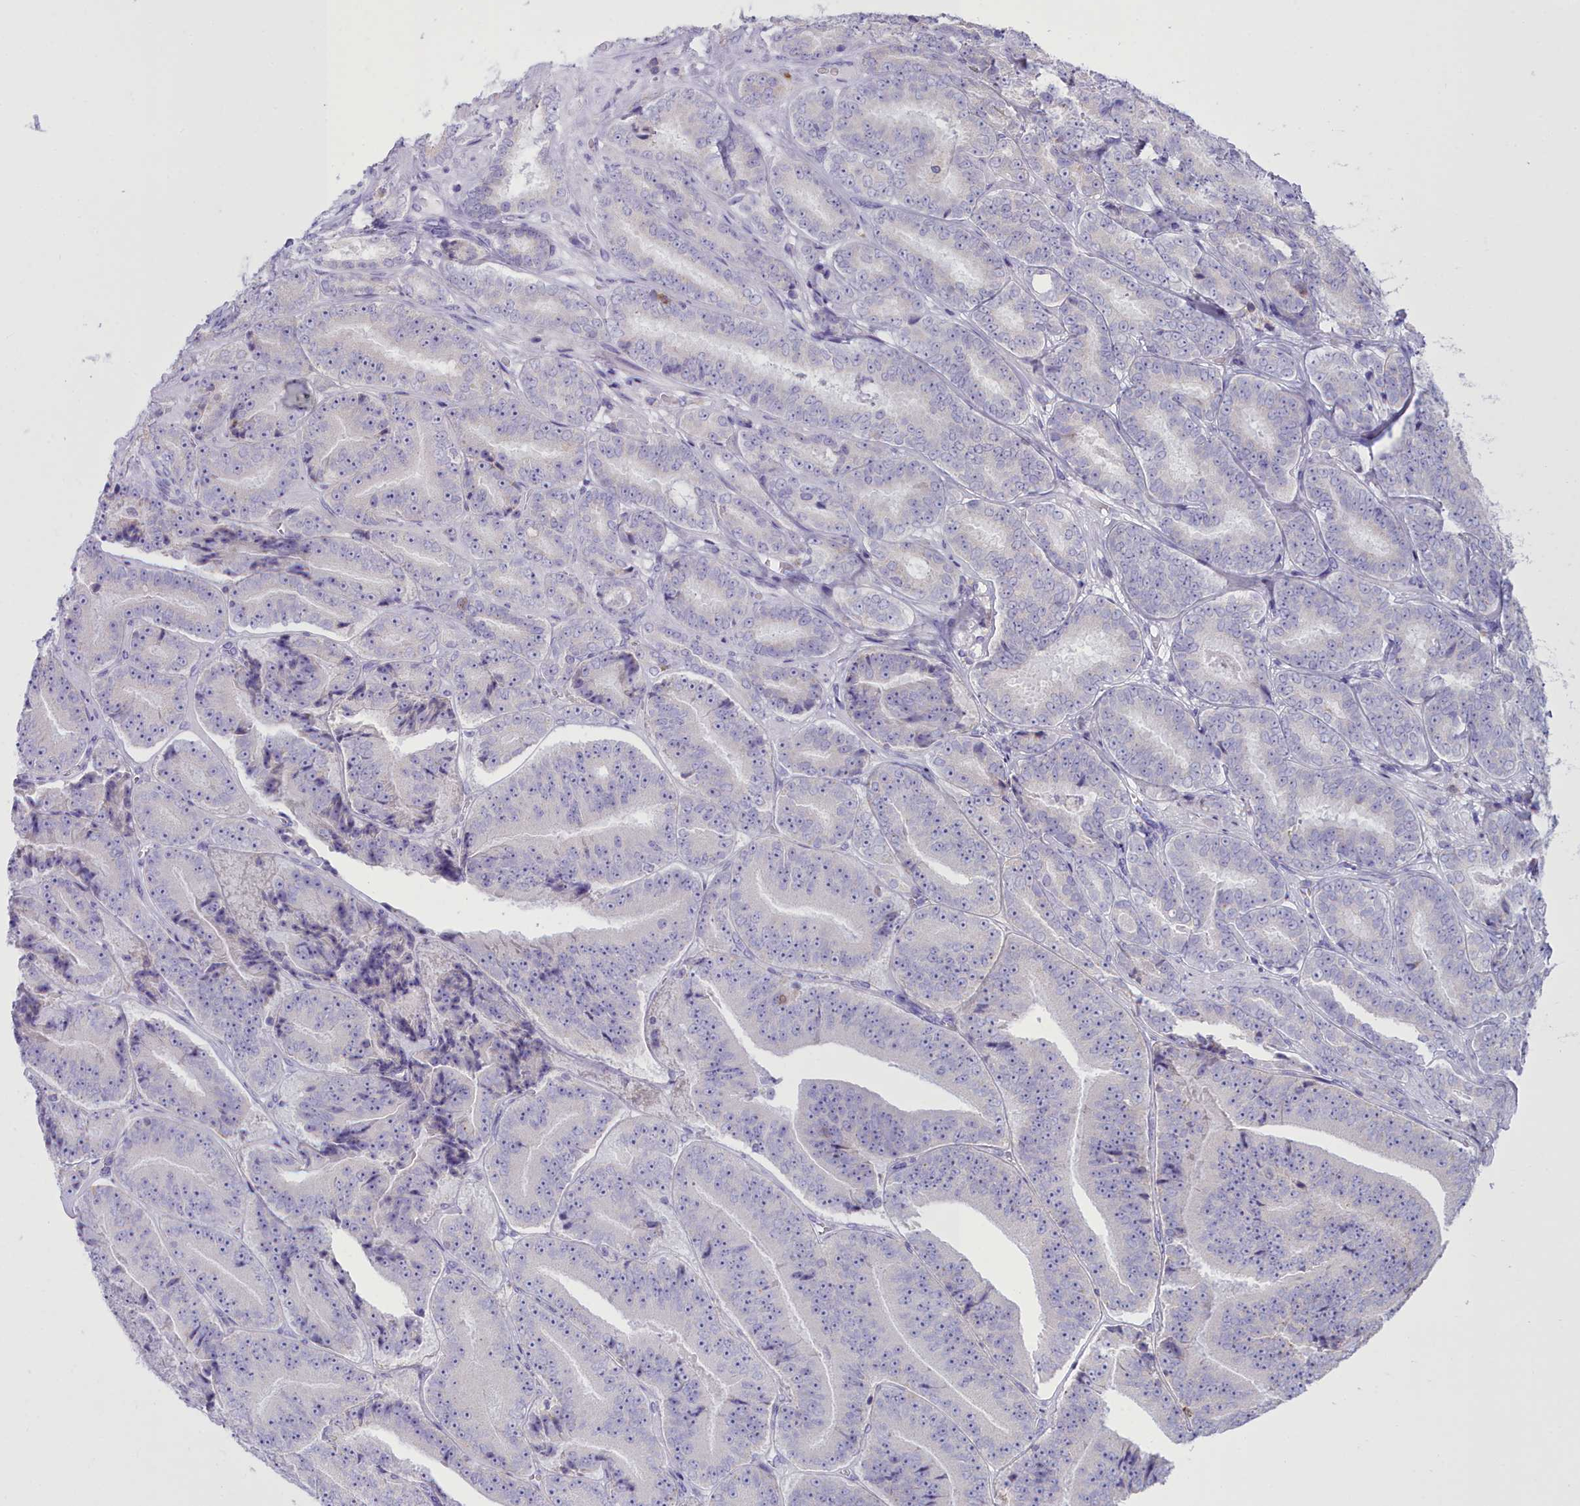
{"staining": {"intensity": "negative", "quantity": "none", "location": "none"}, "tissue": "prostate cancer", "cell_type": "Tumor cells", "image_type": "cancer", "snomed": [{"axis": "morphology", "description": "Adenocarcinoma, High grade"}, {"axis": "topography", "description": "Prostate"}], "caption": "Tumor cells show no significant positivity in prostate cancer.", "gene": "CD5", "patient": {"sex": "male", "age": 72}}